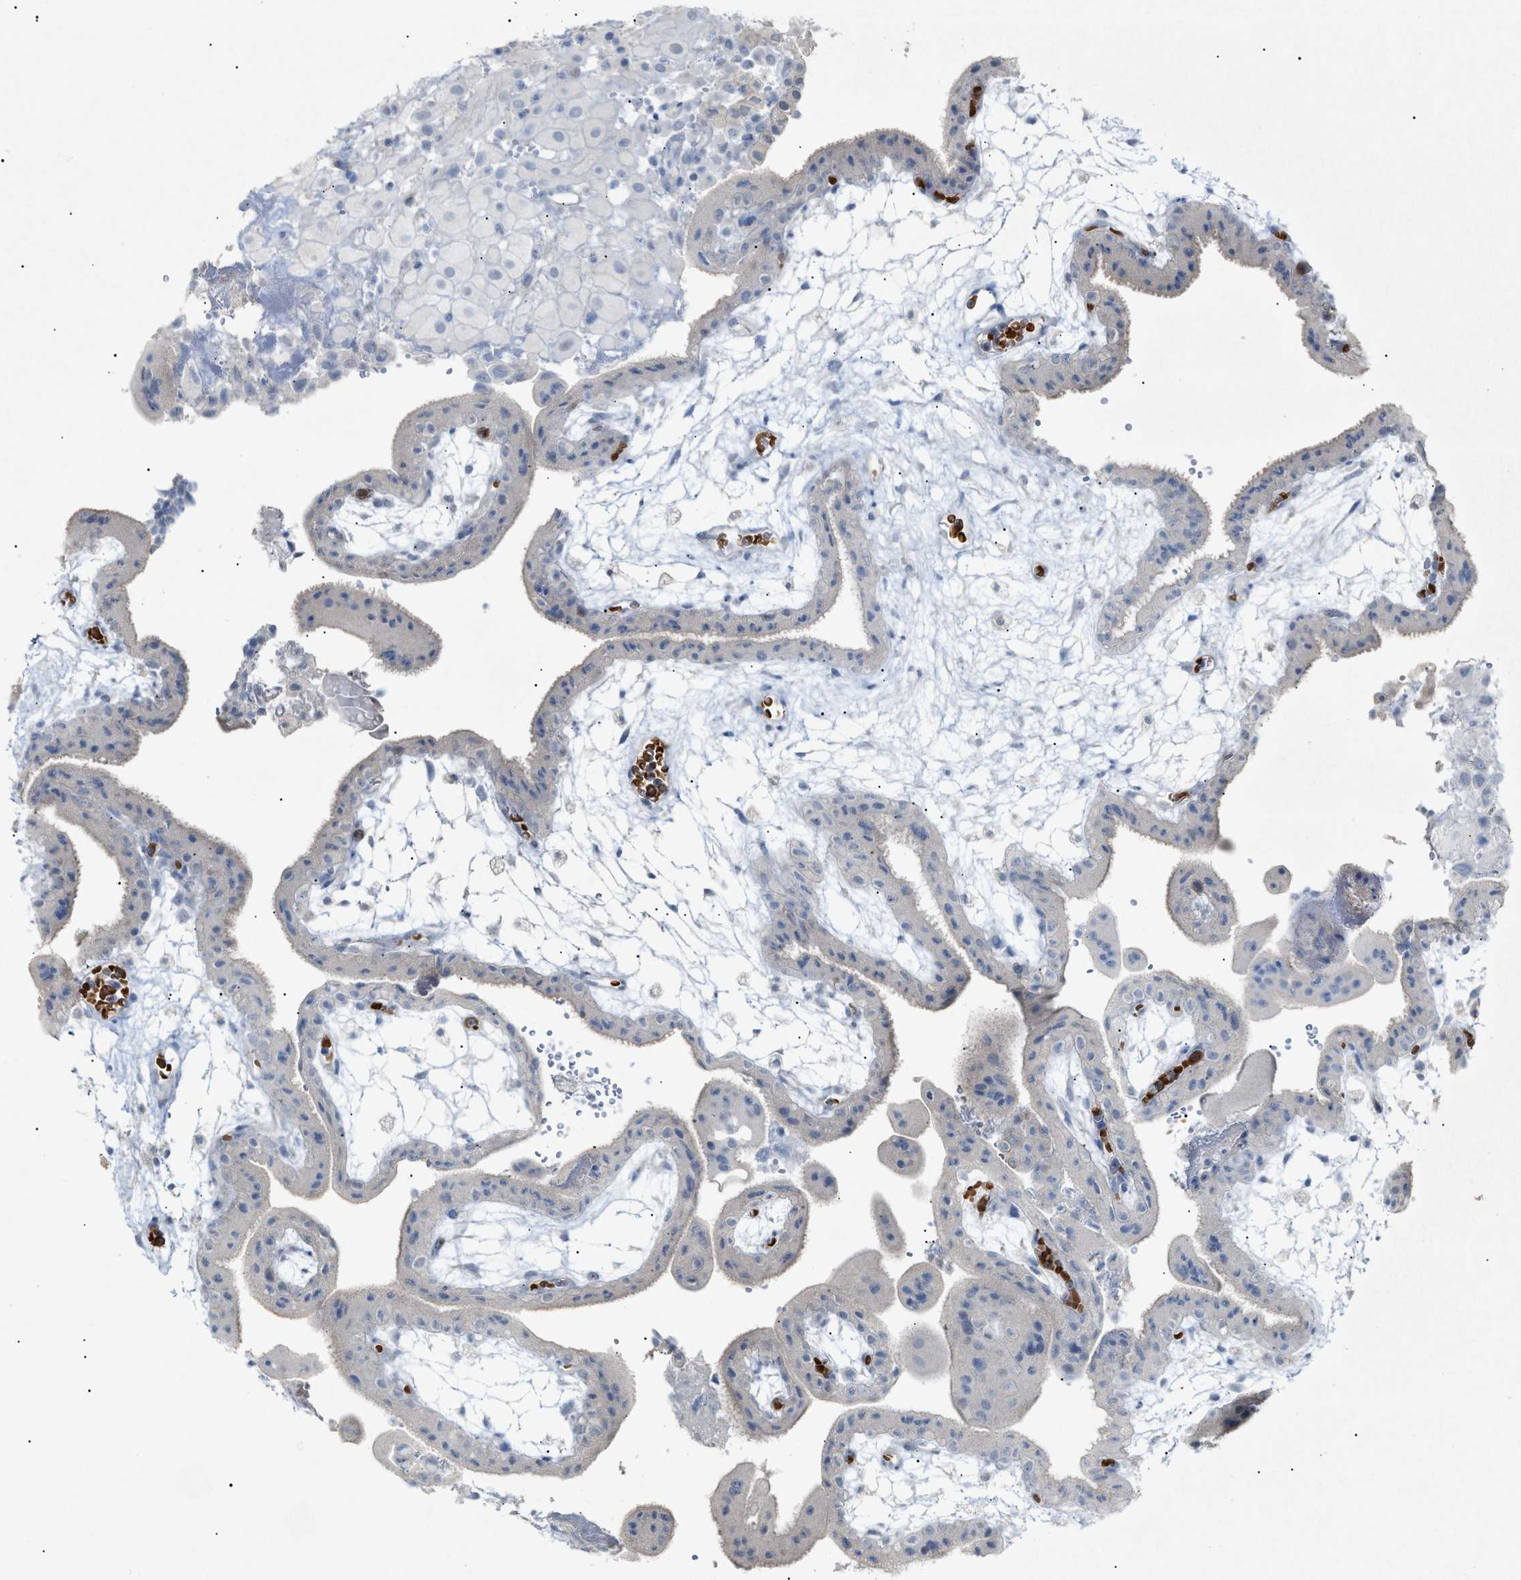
{"staining": {"intensity": "negative", "quantity": "none", "location": "none"}, "tissue": "placenta", "cell_type": "Decidual cells", "image_type": "normal", "snomed": [{"axis": "morphology", "description": "Normal tissue, NOS"}, {"axis": "topography", "description": "Placenta"}], "caption": "DAB (3,3'-diaminobenzidine) immunohistochemical staining of benign placenta shows no significant positivity in decidual cells.", "gene": "SLC25A31", "patient": {"sex": "female", "age": 18}}